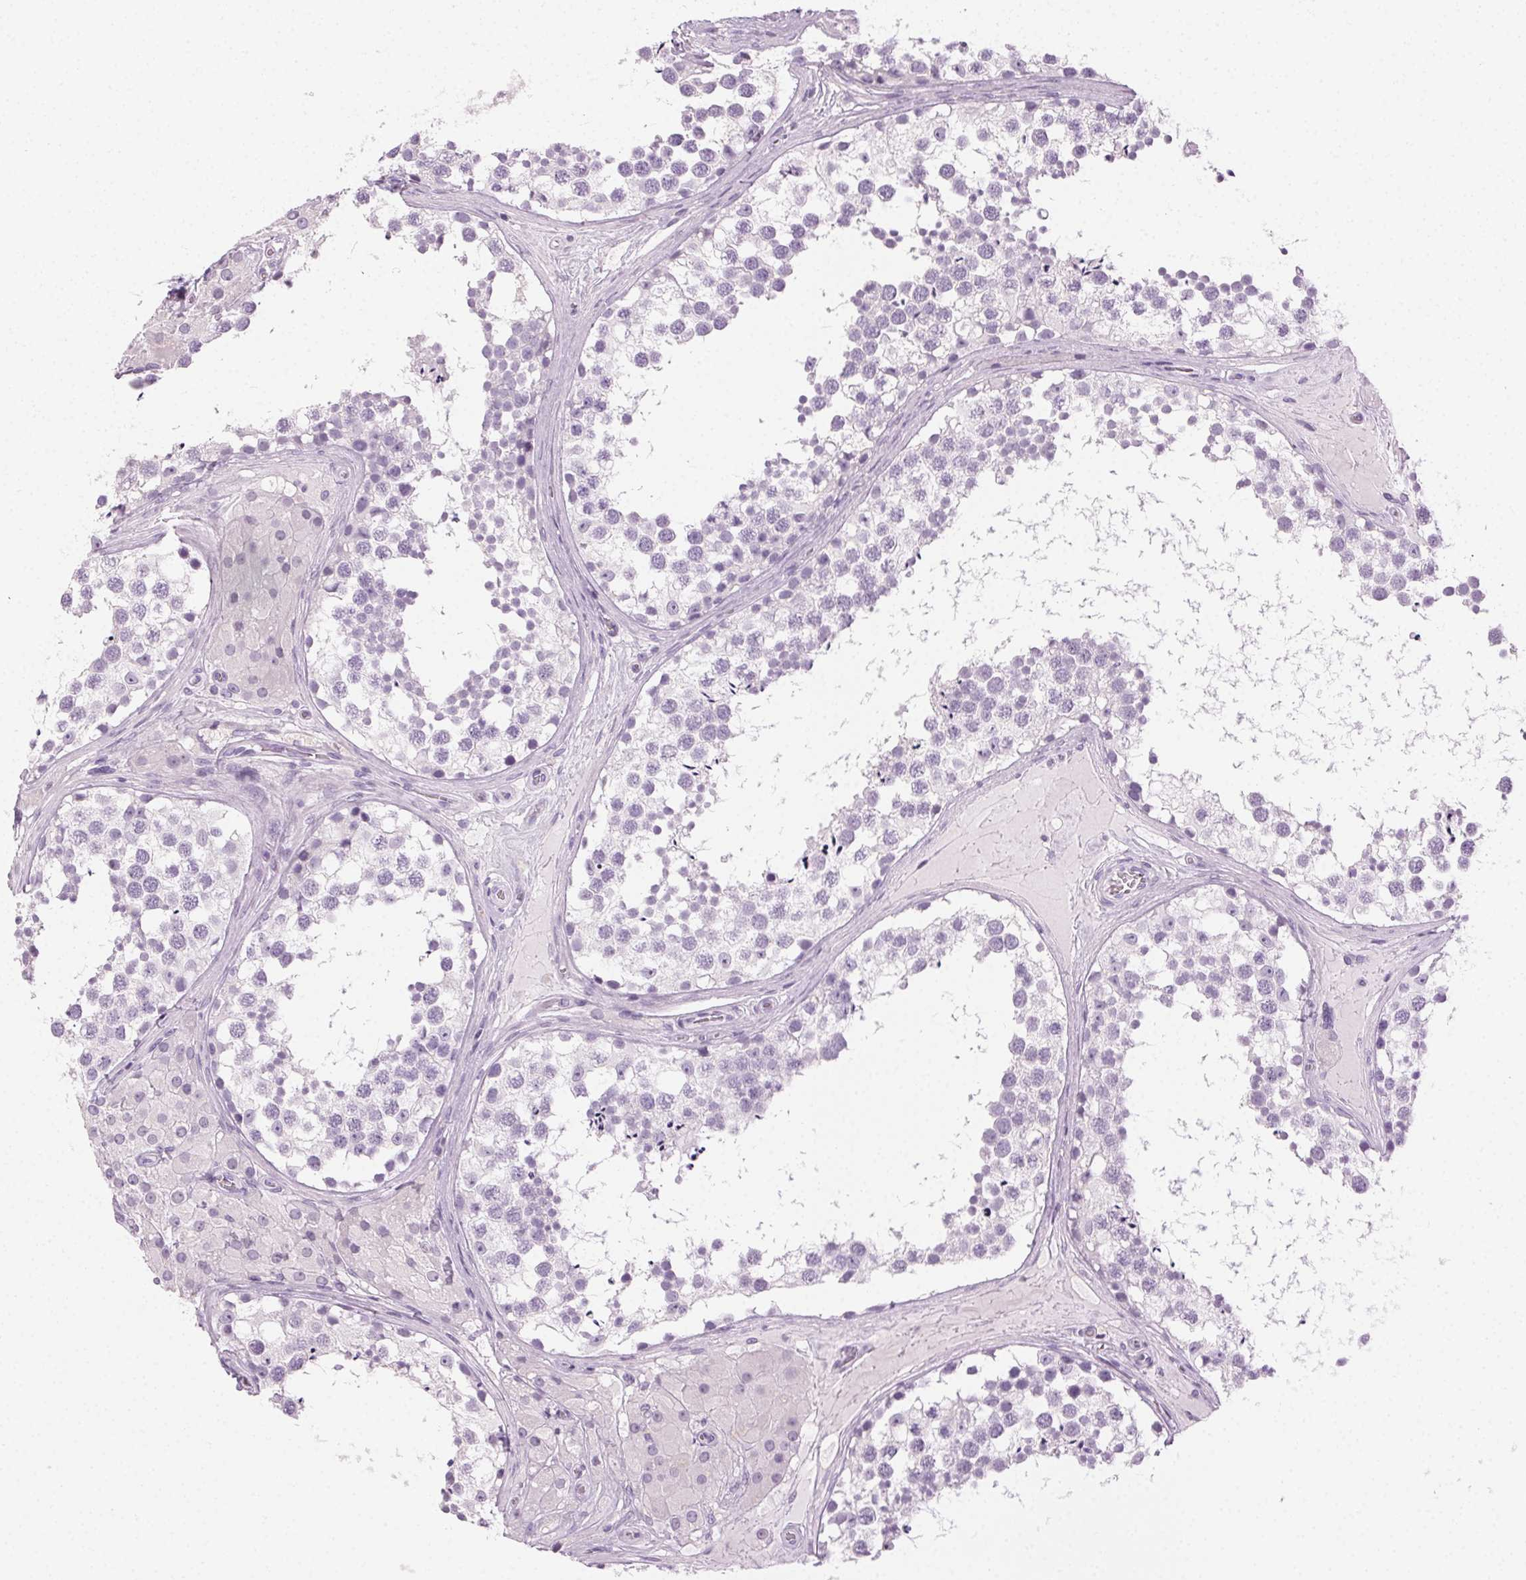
{"staining": {"intensity": "negative", "quantity": "none", "location": "none"}, "tissue": "testis", "cell_type": "Cells in seminiferous ducts", "image_type": "normal", "snomed": [{"axis": "morphology", "description": "Normal tissue, NOS"}, {"axis": "morphology", "description": "Seminoma, NOS"}, {"axis": "topography", "description": "Testis"}], "caption": "Testis stained for a protein using immunohistochemistry (IHC) exhibits no expression cells in seminiferous ducts.", "gene": "MPO", "patient": {"sex": "male", "age": 65}}